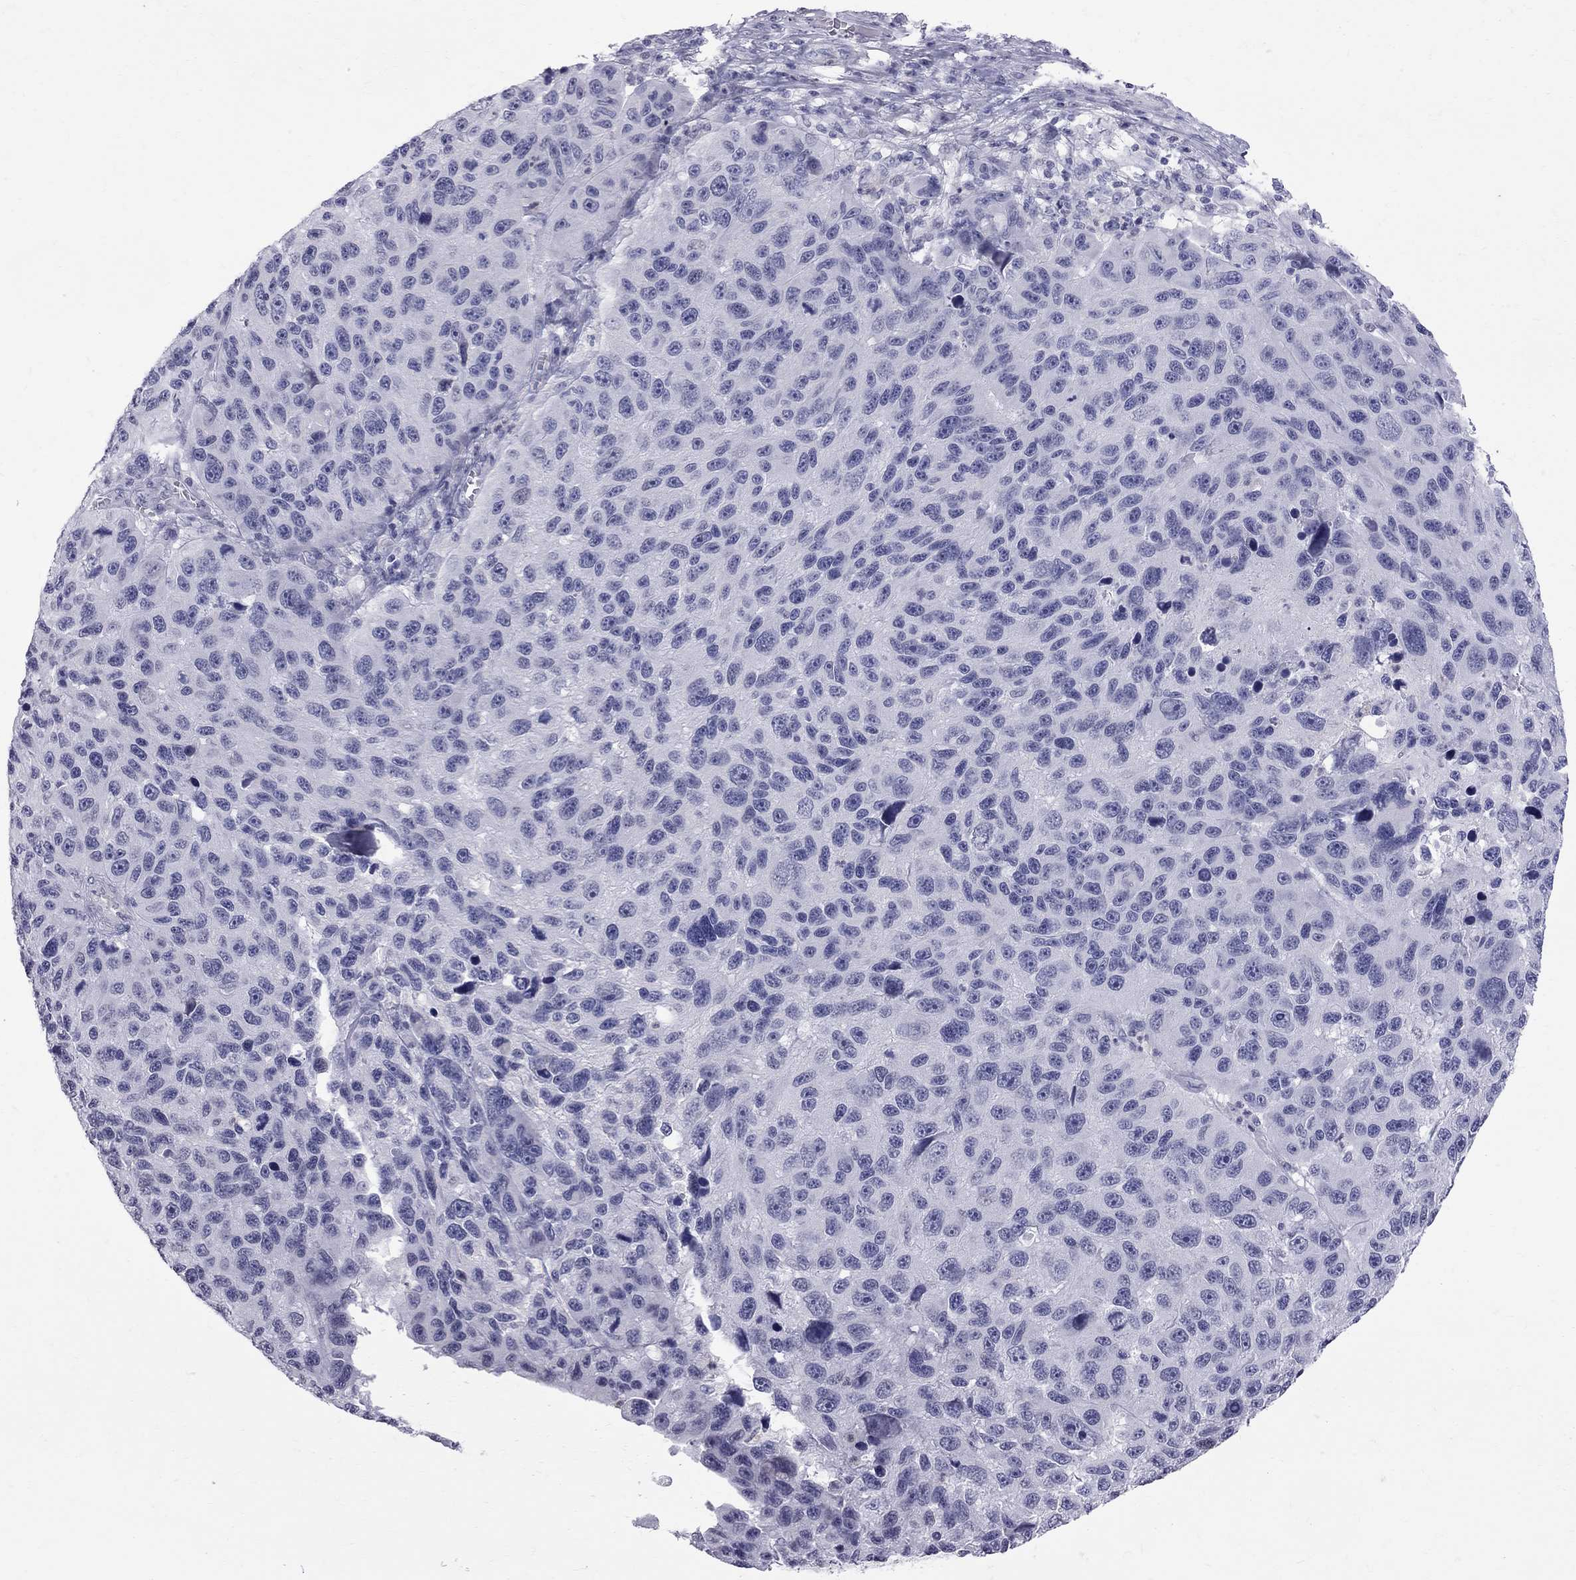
{"staining": {"intensity": "negative", "quantity": "none", "location": "none"}, "tissue": "melanoma", "cell_type": "Tumor cells", "image_type": "cancer", "snomed": [{"axis": "morphology", "description": "Malignant melanoma, NOS"}, {"axis": "topography", "description": "Skin"}], "caption": "This is an immunohistochemistry photomicrograph of malignant melanoma. There is no expression in tumor cells.", "gene": "MUC15", "patient": {"sex": "male", "age": 53}}